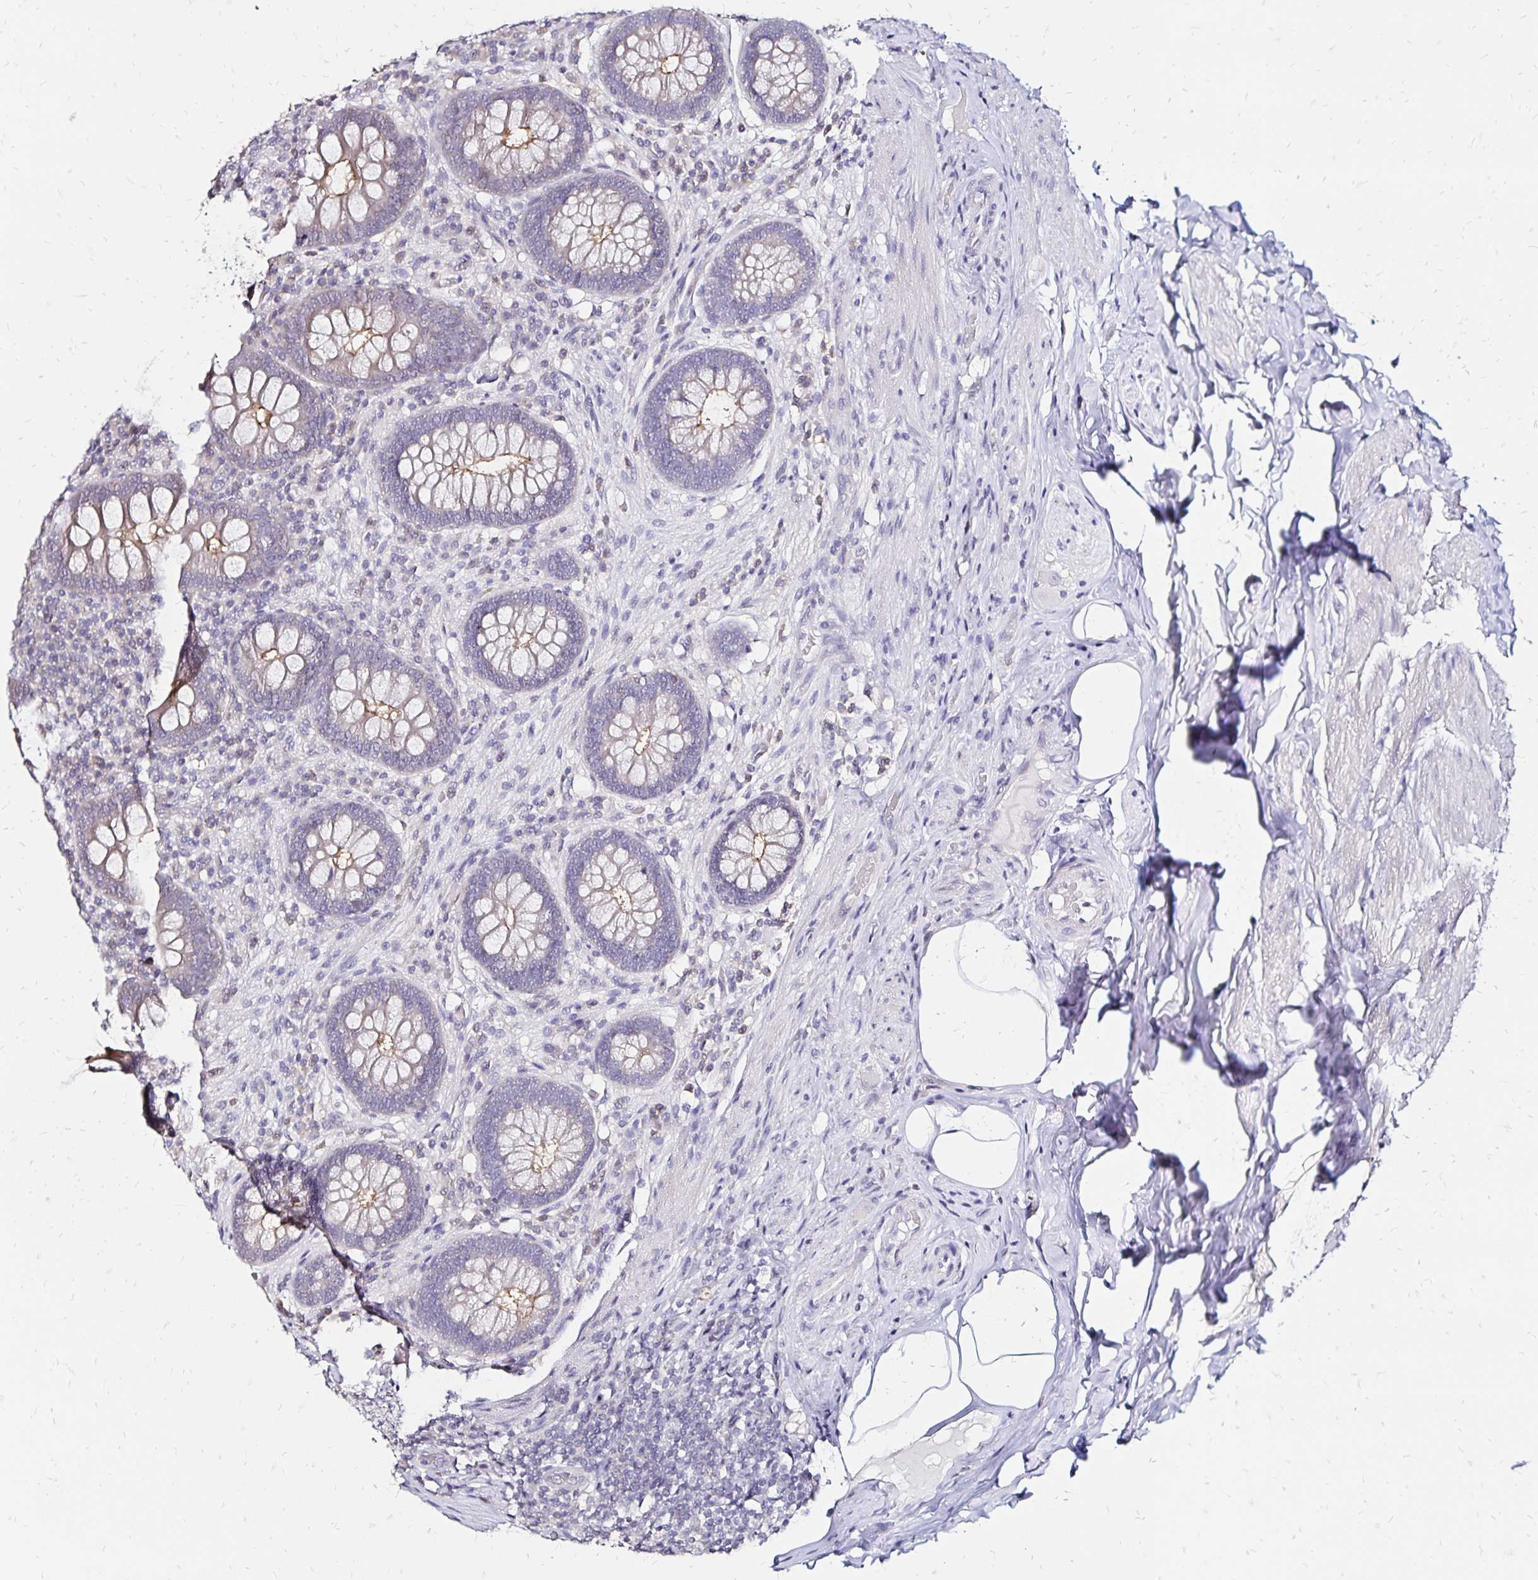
{"staining": {"intensity": "weak", "quantity": "<25%", "location": "cytoplasmic/membranous"}, "tissue": "appendix", "cell_type": "Glandular cells", "image_type": "normal", "snomed": [{"axis": "morphology", "description": "Normal tissue, NOS"}, {"axis": "topography", "description": "Appendix"}], "caption": "Immunohistochemistry (IHC) histopathology image of unremarkable human appendix stained for a protein (brown), which shows no staining in glandular cells. The staining was performed using DAB (3,3'-diaminobenzidine) to visualize the protein expression in brown, while the nuclei were stained in blue with hematoxylin (Magnification: 20x).", "gene": "SLC5A1", "patient": {"sex": "male", "age": 71}}